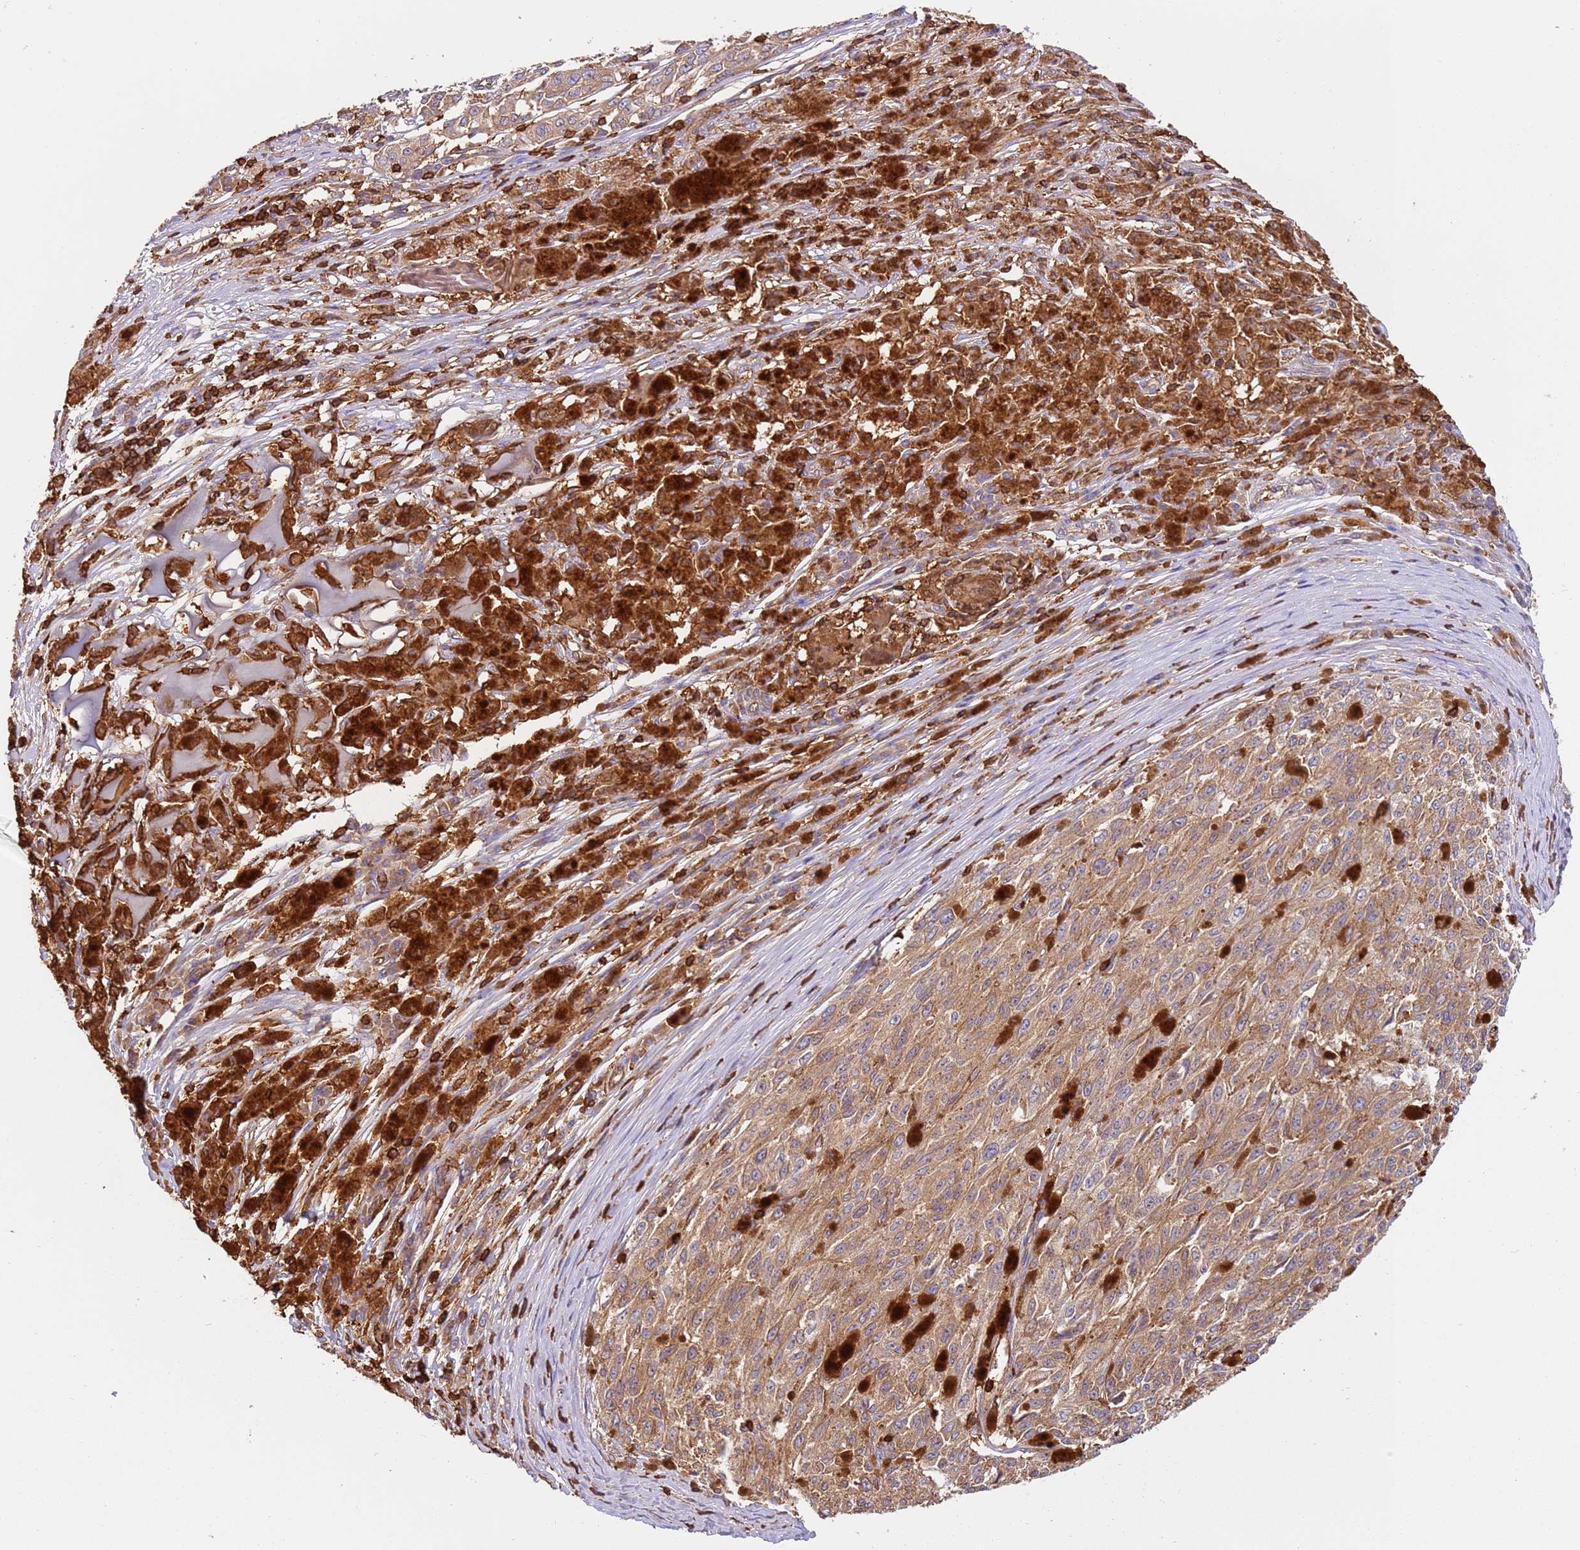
{"staining": {"intensity": "moderate", "quantity": ">75%", "location": "cytoplasmic/membranous"}, "tissue": "melanoma", "cell_type": "Tumor cells", "image_type": "cancer", "snomed": [{"axis": "morphology", "description": "Malignant melanoma, NOS"}, {"axis": "topography", "description": "Skin"}], "caption": "IHC image of neoplastic tissue: melanoma stained using immunohistochemistry demonstrates medium levels of moderate protein expression localized specifically in the cytoplasmic/membranous of tumor cells, appearing as a cytoplasmic/membranous brown color.", "gene": "OR6P1", "patient": {"sex": "female", "age": 52}}